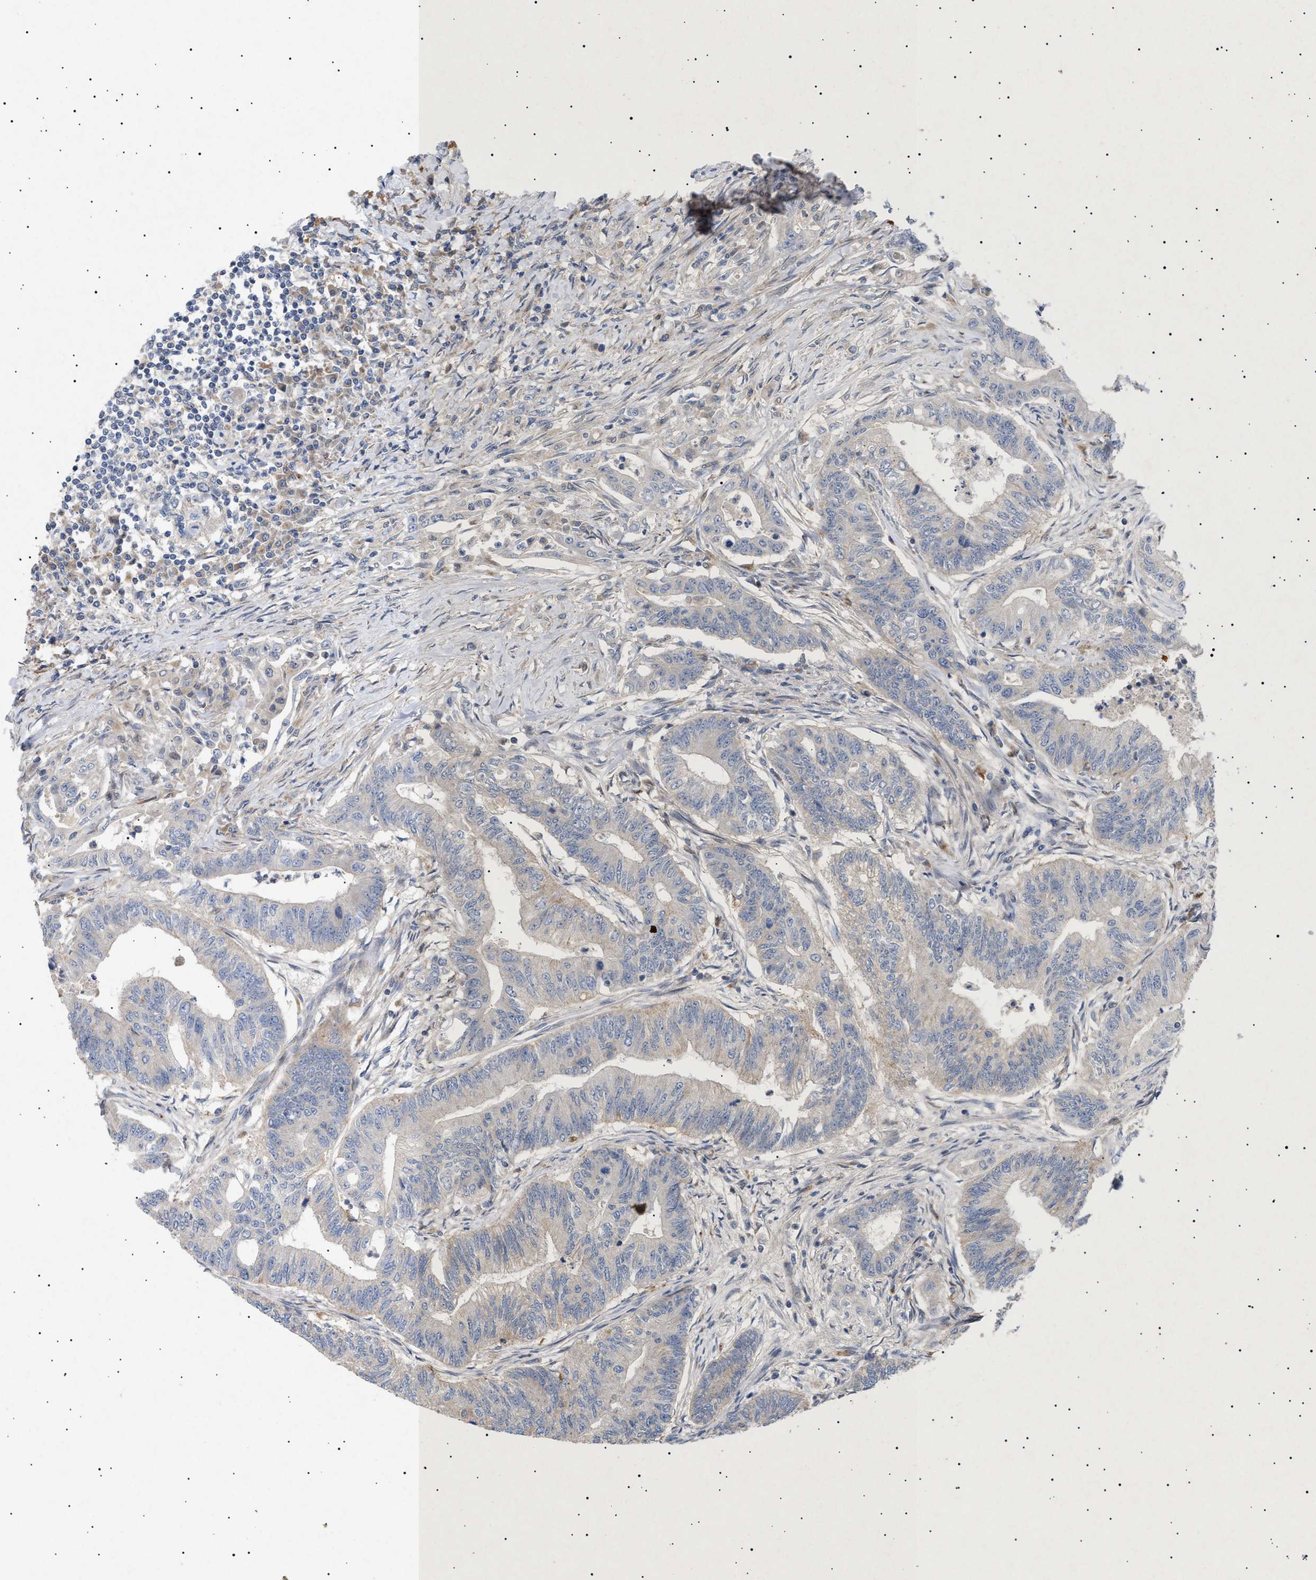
{"staining": {"intensity": "negative", "quantity": "none", "location": "none"}, "tissue": "colorectal cancer", "cell_type": "Tumor cells", "image_type": "cancer", "snomed": [{"axis": "morphology", "description": "Adenoma, NOS"}, {"axis": "morphology", "description": "Adenocarcinoma, NOS"}, {"axis": "topography", "description": "Colon"}], "caption": "The image demonstrates no staining of tumor cells in adenocarcinoma (colorectal).", "gene": "SIRT5", "patient": {"sex": "male", "age": 79}}